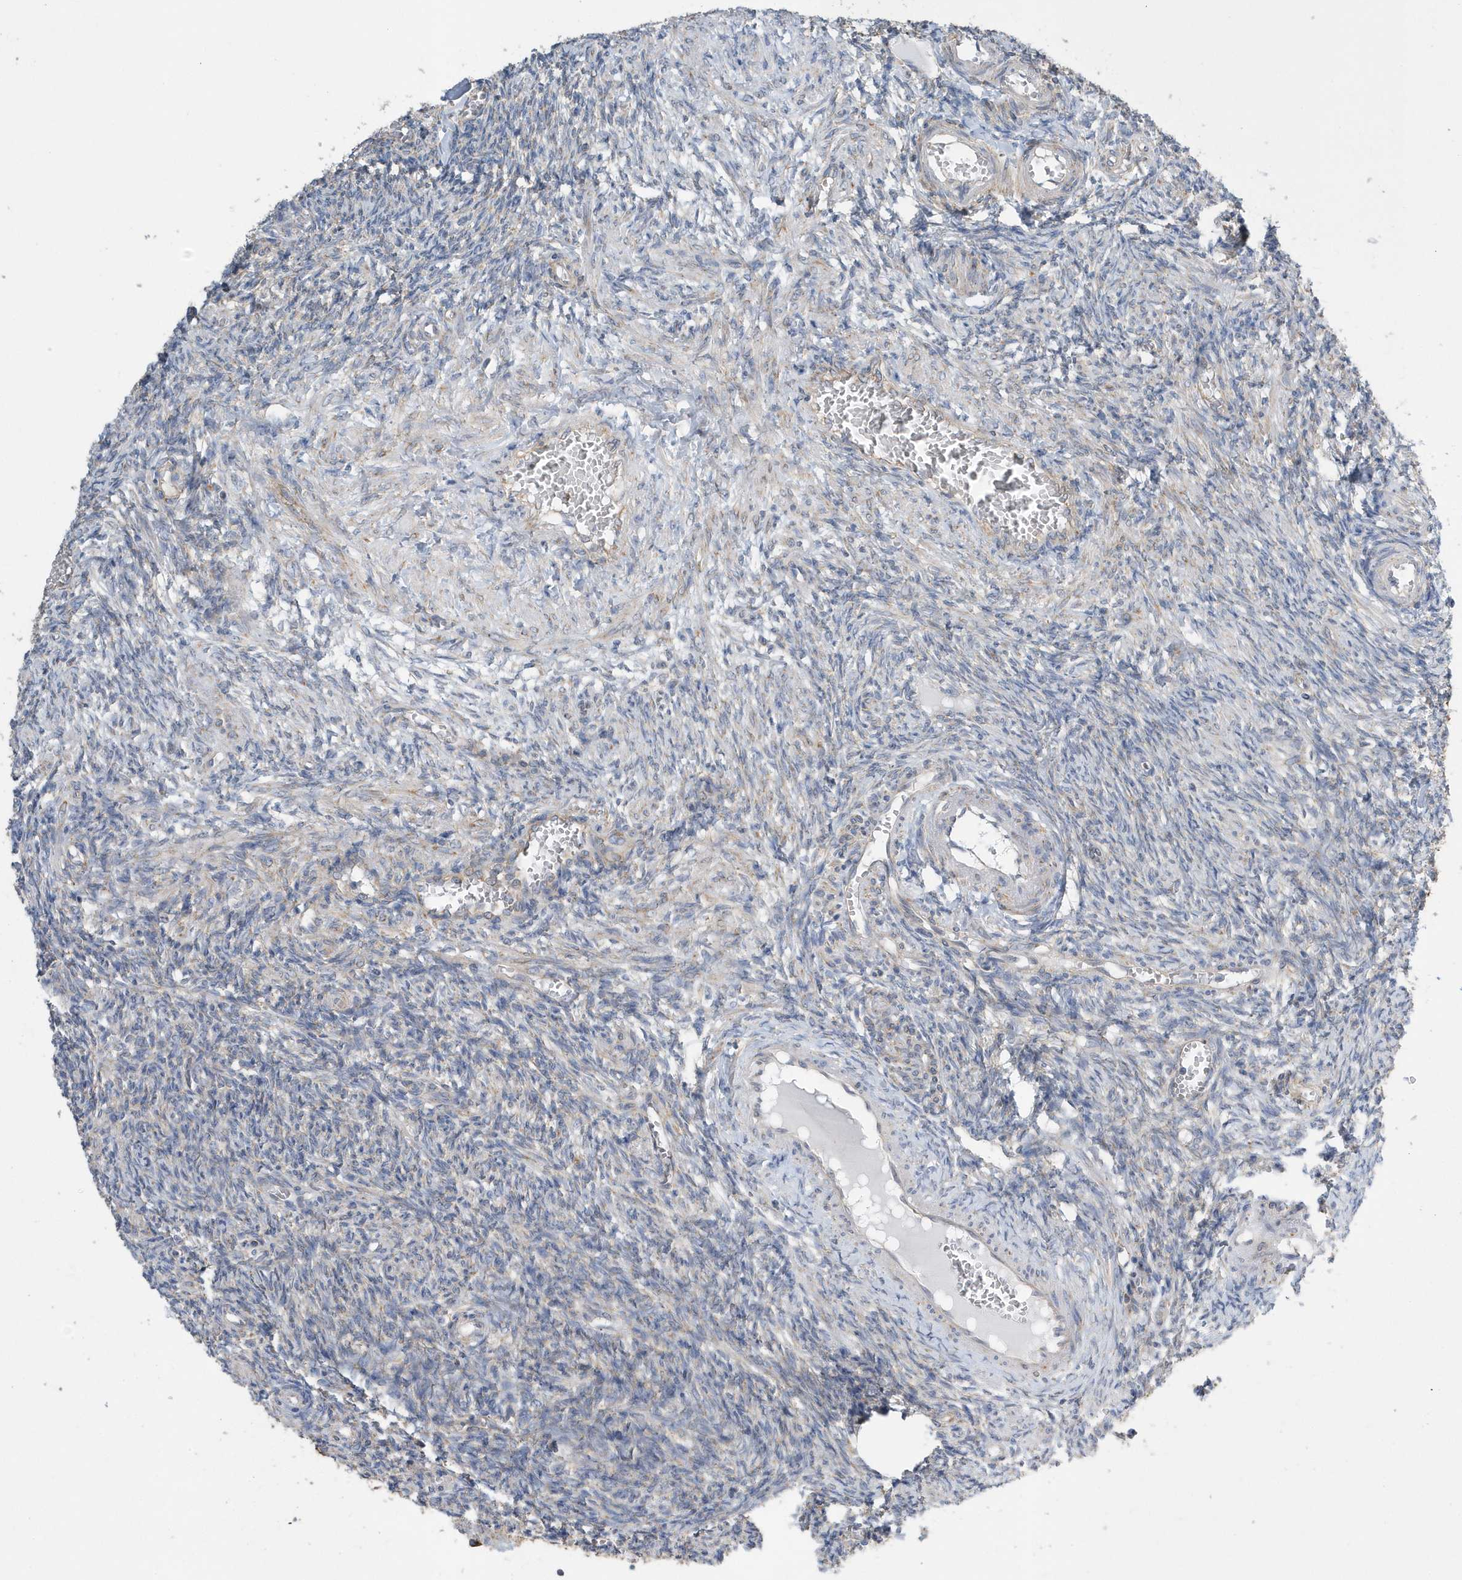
{"staining": {"intensity": "strong", "quantity": ">75%", "location": "cytoplasmic/membranous"}, "tissue": "ovary", "cell_type": "Follicle cells", "image_type": "normal", "snomed": [{"axis": "morphology", "description": "Normal tissue, NOS"}, {"axis": "topography", "description": "Ovary"}], "caption": "A high amount of strong cytoplasmic/membranous expression is present in approximately >75% of follicle cells in unremarkable ovary. (IHC, brightfield microscopy, high magnification).", "gene": "SPATA5", "patient": {"sex": "female", "age": 27}}